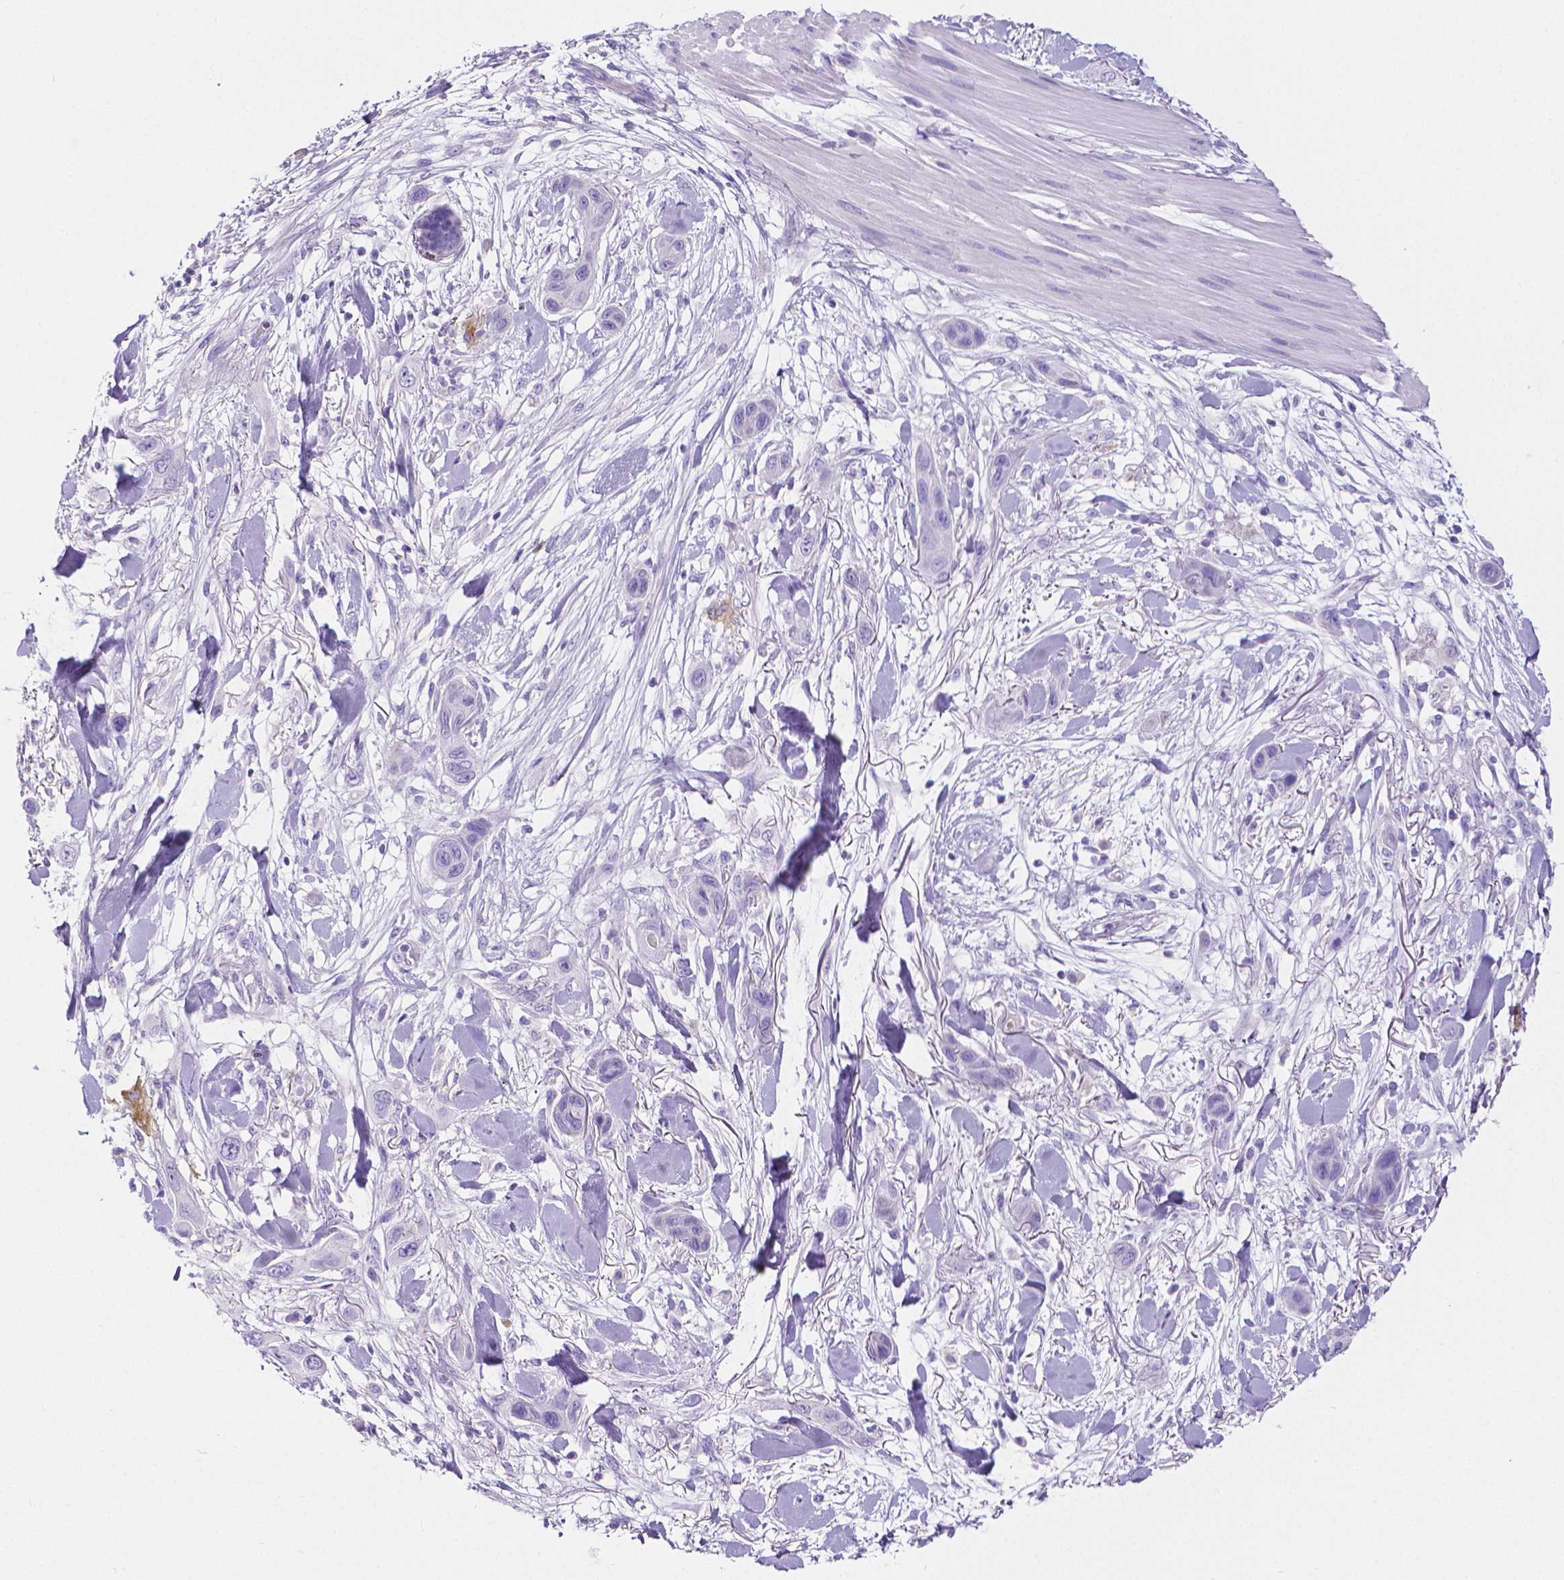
{"staining": {"intensity": "negative", "quantity": "none", "location": "none"}, "tissue": "skin cancer", "cell_type": "Tumor cells", "image_type": "cancer", "snomed": [{"axis": "morphology", "description": "Squamous cell carcinoma, NOS"}, {"axis": "topography", "description": "Skin"}], "caption": "High magnification brightfield microscopy of skin cancer (squamous cell carcinoma) stained with DAB (3,3'-diaminobenzidine) (brown) and counterstained with hematoxylin (blue): tumor cells show no significant positivity.", "gene": "MMP9", "patient": {"sex": "male", "age": 79}}